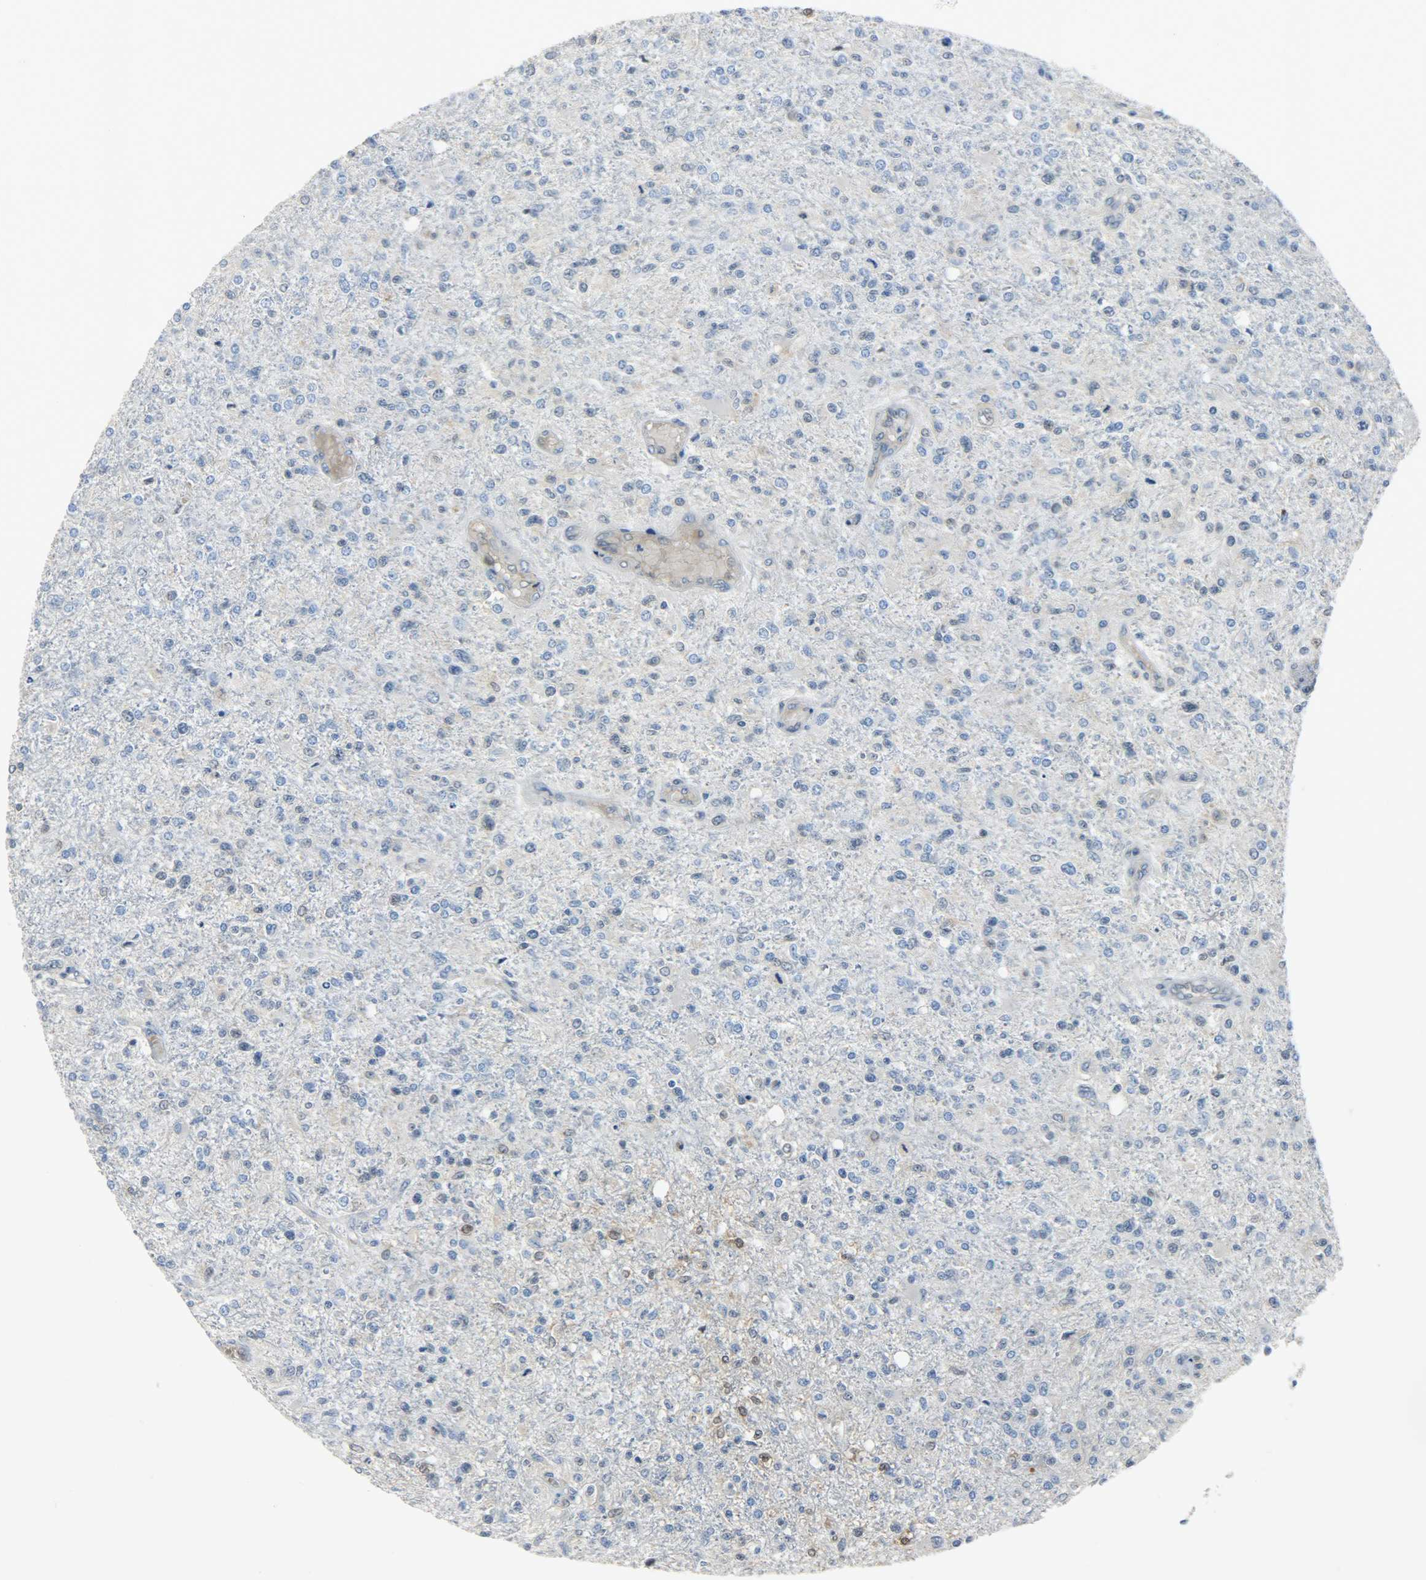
{"staining": {"intensity": "negative", "quantity": "none", "location": "none"}, "tissue": "glioma", "cell_type": "Tumor cells", "image_type": "cancer", "snomed": [{"axis": "morphology", "description": "Glioma, malignant, High grade"}, {"axis": "topography", "description": "Cerebral cortex"}], "caption": "Immunohistochemistry image of neoplastic tissue: malignant glioma (high-grade) stained with DAB displays no significant protein positivity in tumor cells.", "gene": "EIF4EBP1", "patient": {"sex": "male", "age": 76}}